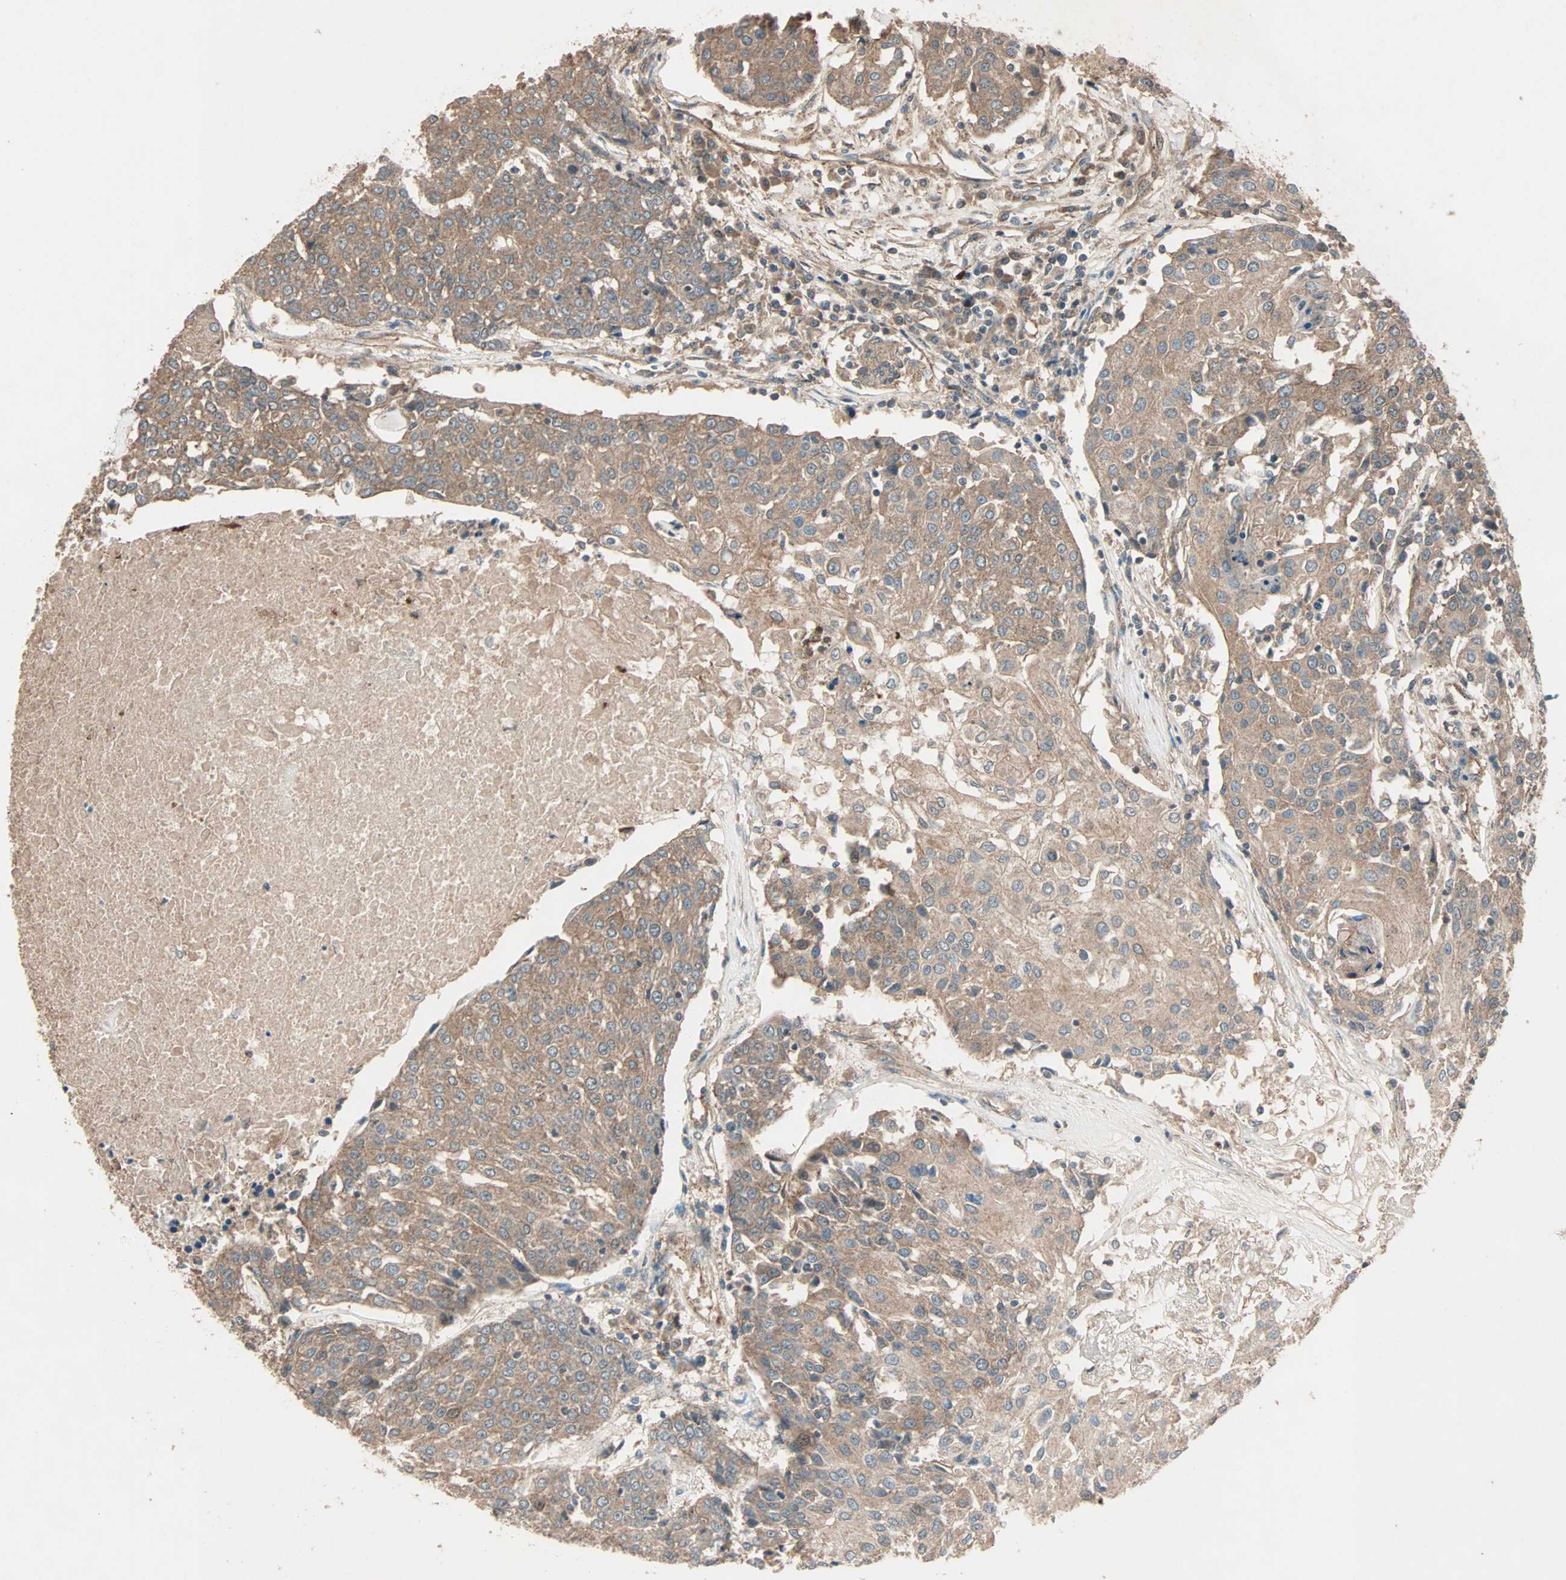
{"staining": {"intensity": "moderate", "quantity": ">75%", "location": "cytoplasmic/membranous"}, "tissue": "urothelial cancer", "cell_type": "Tumor cells", "image_type": "cancer", "snomed": [{"axis": "morphology", "description": "Urothelial carcinoma, High grade"}, {"axis": "topography", "description": "Urinary bladder"}], "caption": "High-grade urothelial carcinoma was stained to show a protein in brown. There is medium levels of moderate cytoplasmic/membranous staining in approximately >75% of tumor cells. (IHC, brightfield microscopy, high magnification).", "gene": "GCK", "patient": {"sex": "female", "age": 85}}